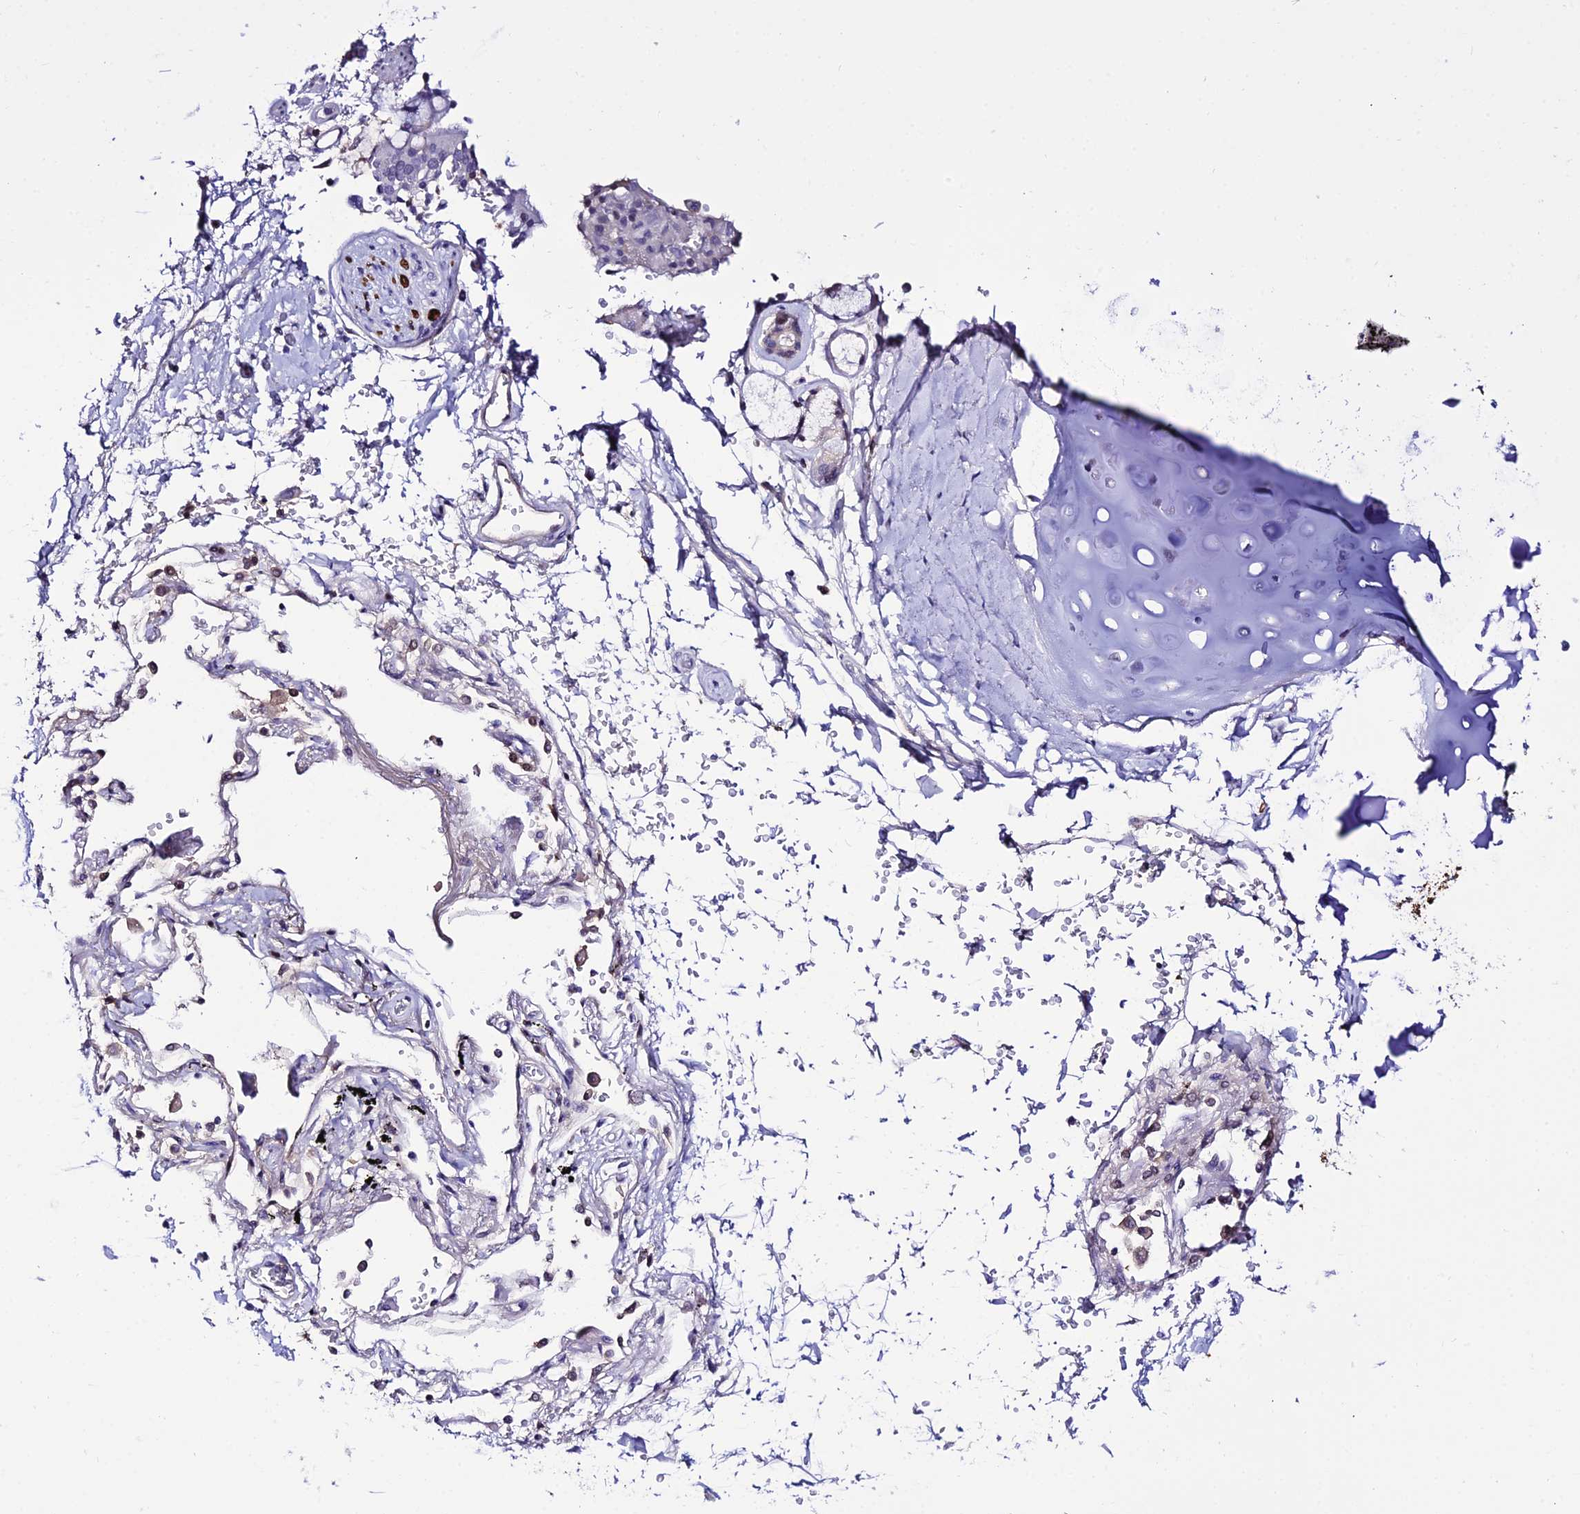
{"staining": {"intensity": "negative", "quantity": "none", "location": "none"}, "tissue": "adipose tissue", "cell_type": "Adipocytes", "image_type": "normal", "snomed": [{"axis": "morphology", "description": "Normal tissue, NOS"}, {"axis": "topography", "description": "Cartilage tissue"}], "caption": "This is a photomicrograph of immunohistochemistry (IHC) staining of normal adipose tissue, which shows no staining in adipocytes.", "gene": "DEFB132", "patient": {"sex": "male", "age": 73}}